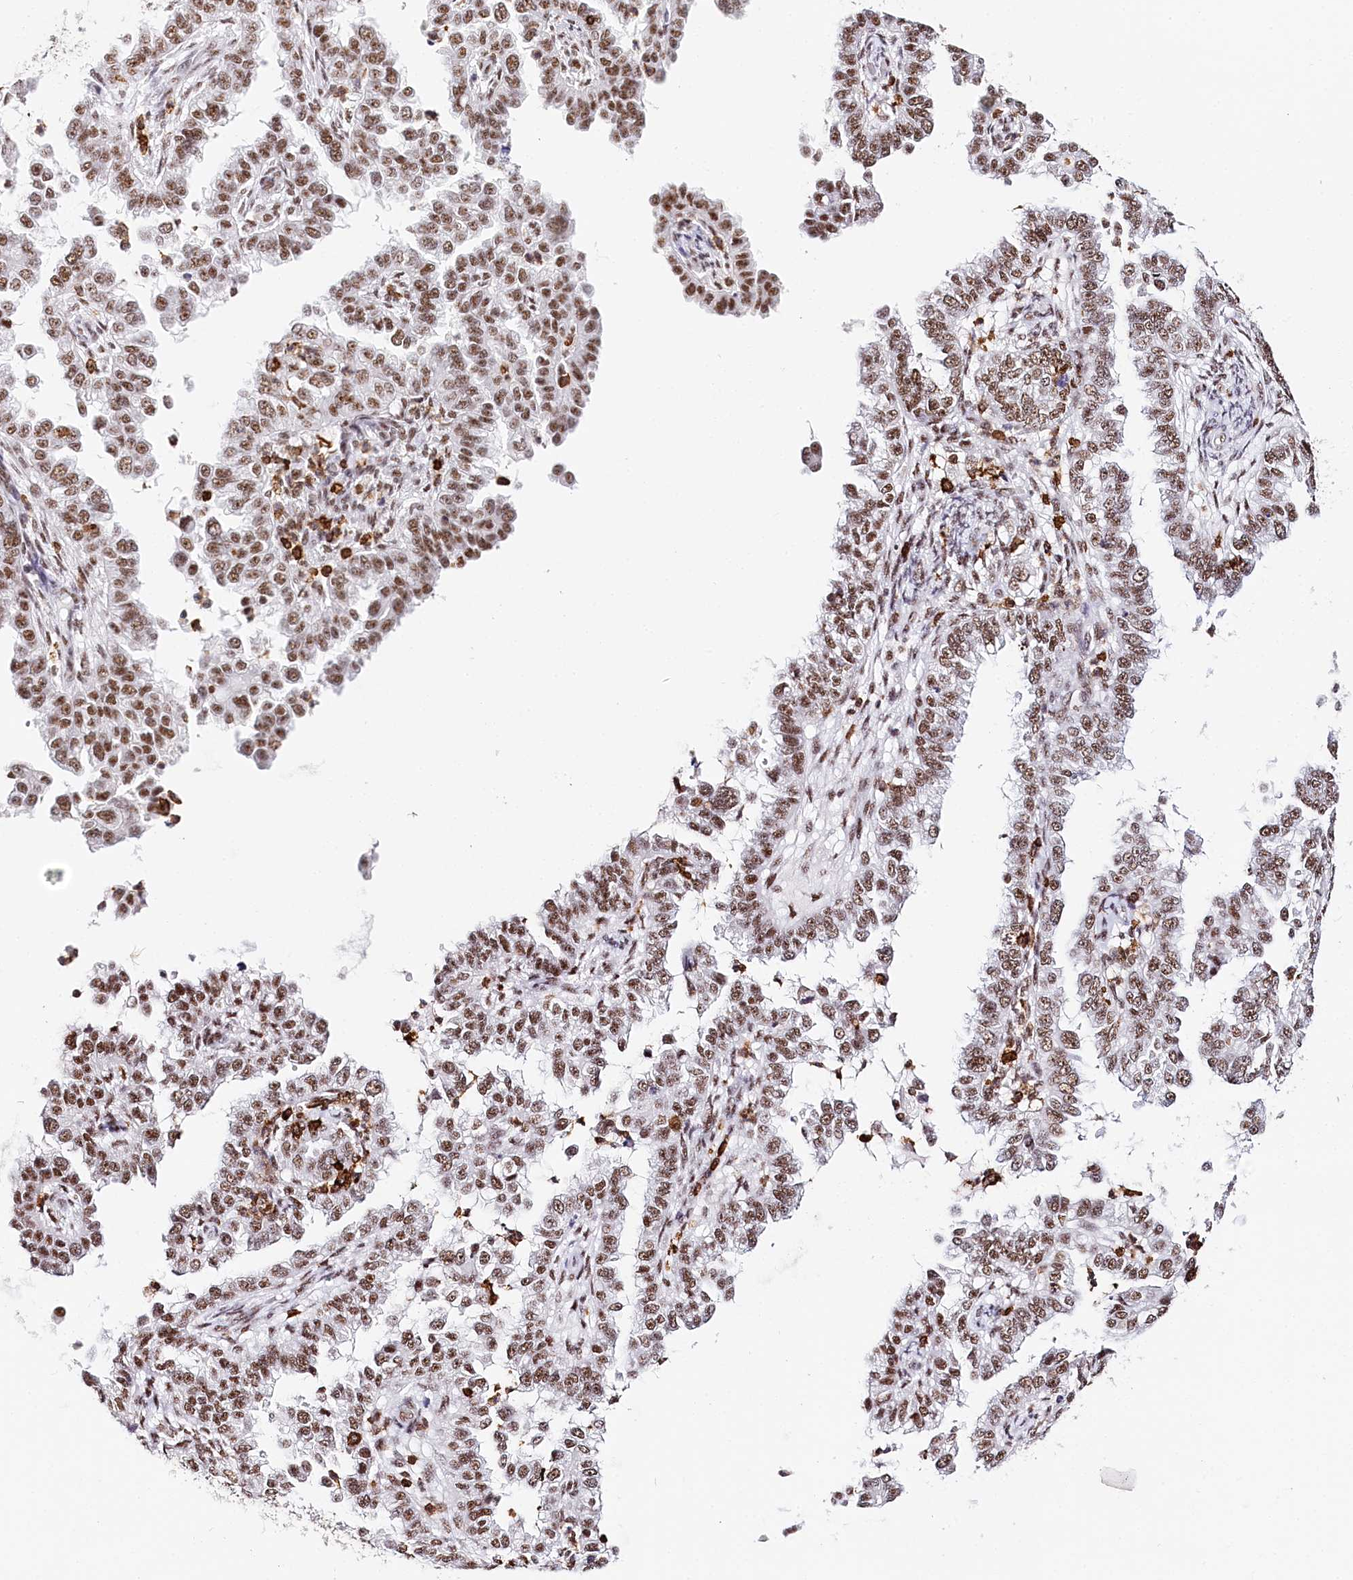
{"staining": {"intensity": "moderate", "quantity": ">75%", "location": "nuclear"}, "tissue": "endometrial cancer", "cell_type": "Tumor cells", "image_type": "cancer", "snomed": [{"axis": "morphology", "description": "Adenocarcinoma, NOS"}, {"axis": "topography", "description": "Endometrium"}], "caption": "Endometrial adenocarcinoma was stained to show a protein in brown. There is medium levels of moderate nuclear positivity in about >75% of tumor cells.", "gene": "BARD1", "patient": {"sex": "female", "age": 85}}